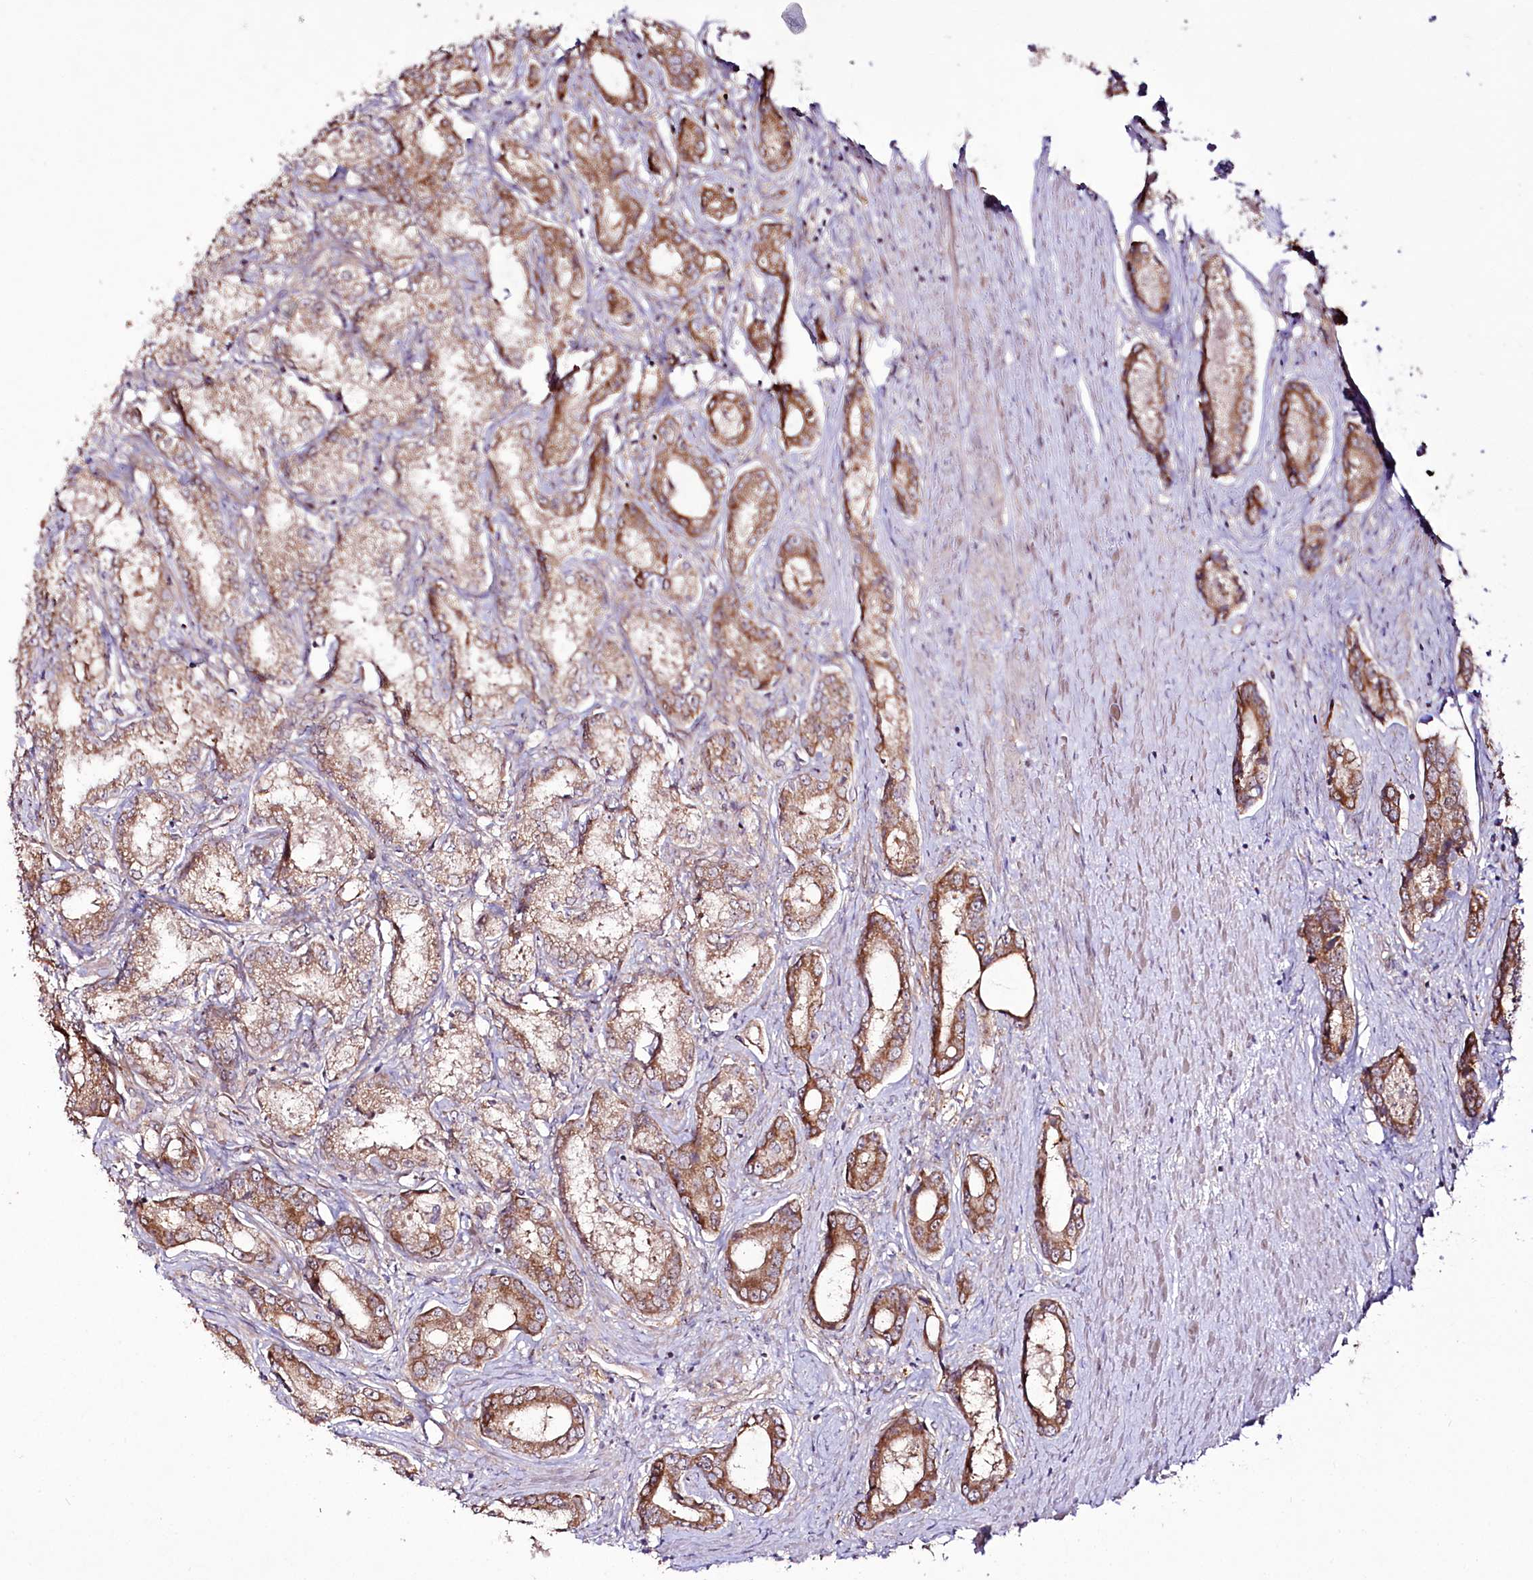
{"staining": {"intensity": "moderate", "quantity": ">75%", "location": "cytoplasmic/membranous"}, "tissue": "prostate cancer", "cell_type": "Tumor cells", "image_type": "cancer", "snomed": [{"axis": "morphology", "description": "Adenocarcinoma, Low grade"}, {"axis": "topography", "description": "Prostate"}], "caption": "High-power microscopy captured an immunohistochemistry (IHC) photomicrograph of prostate cancer, revealing moderate cytoplasmic/membranous expression in about >75% of tumor cells. The staining was performed using DAB (3,3'-diaminobenzidine), with brown indicating positive protein expression. Nuclei are stained blue with hematoxylin.", "gene": "REXO2", "patient": {"sex": "male", "age": 68}}